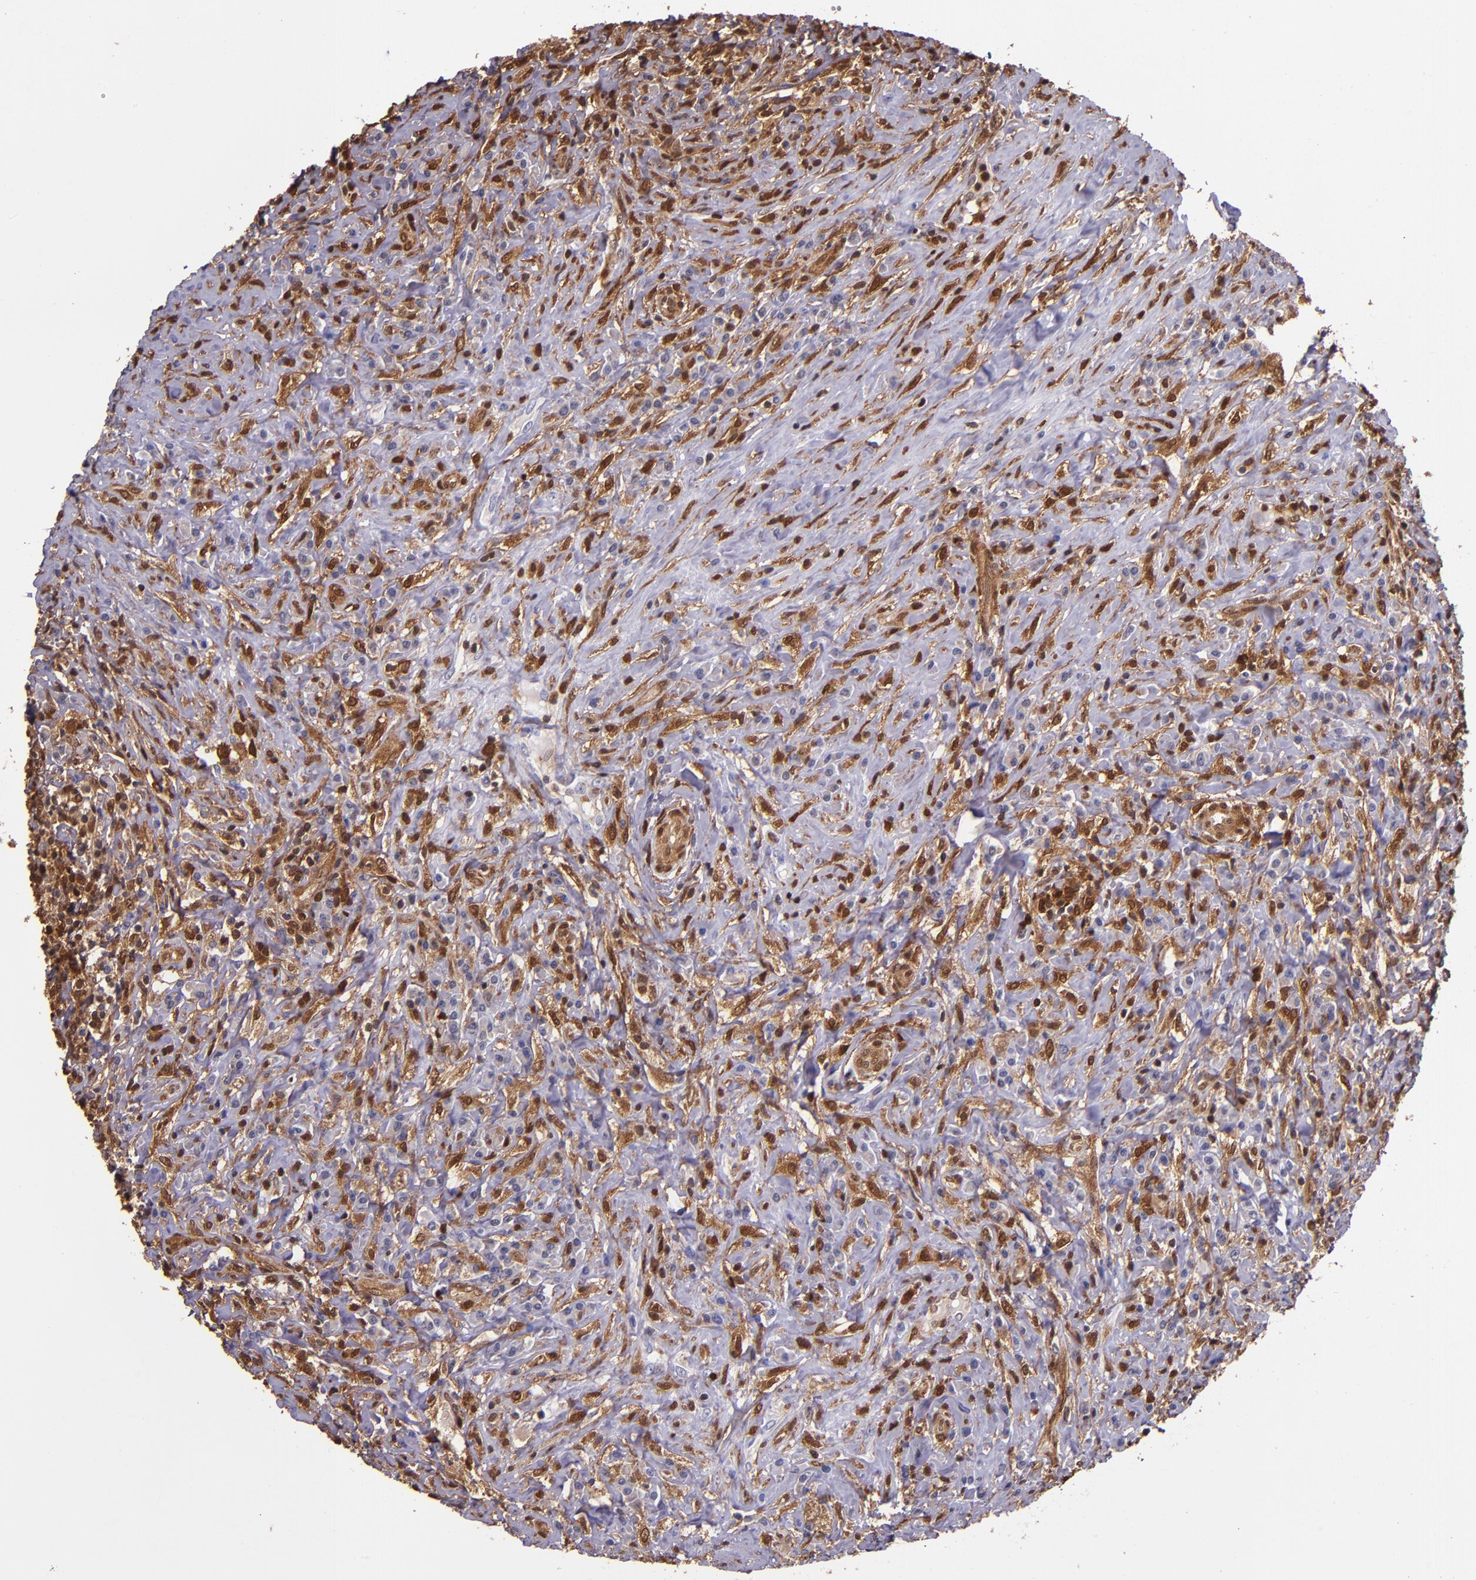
{"staining": {"intensity": "strong", "quantity": "25%-75%", "location": "cytoplasmic/membranous,nuclear"}, "tissue": "lymphoma", "cell_type": "Tumor cells", "image_type": "cancer", "snomed": [{"axis": "morphology", "description": "Hodgkin's disease, NOS"}, {"axis": "topography", "description": "Lymph node"}], "caption": "Immunohistochemical staining of human Hodgkin's disease displays high levels of strong cytoplasmic/membranous and nuclear protein staining in approximately 25%-75% of tumor cells. The protein is shown in brown color, while the nuclei are stained blue.", "gene": "STAT6", "patient": {"sex": "female", "age": 25}}